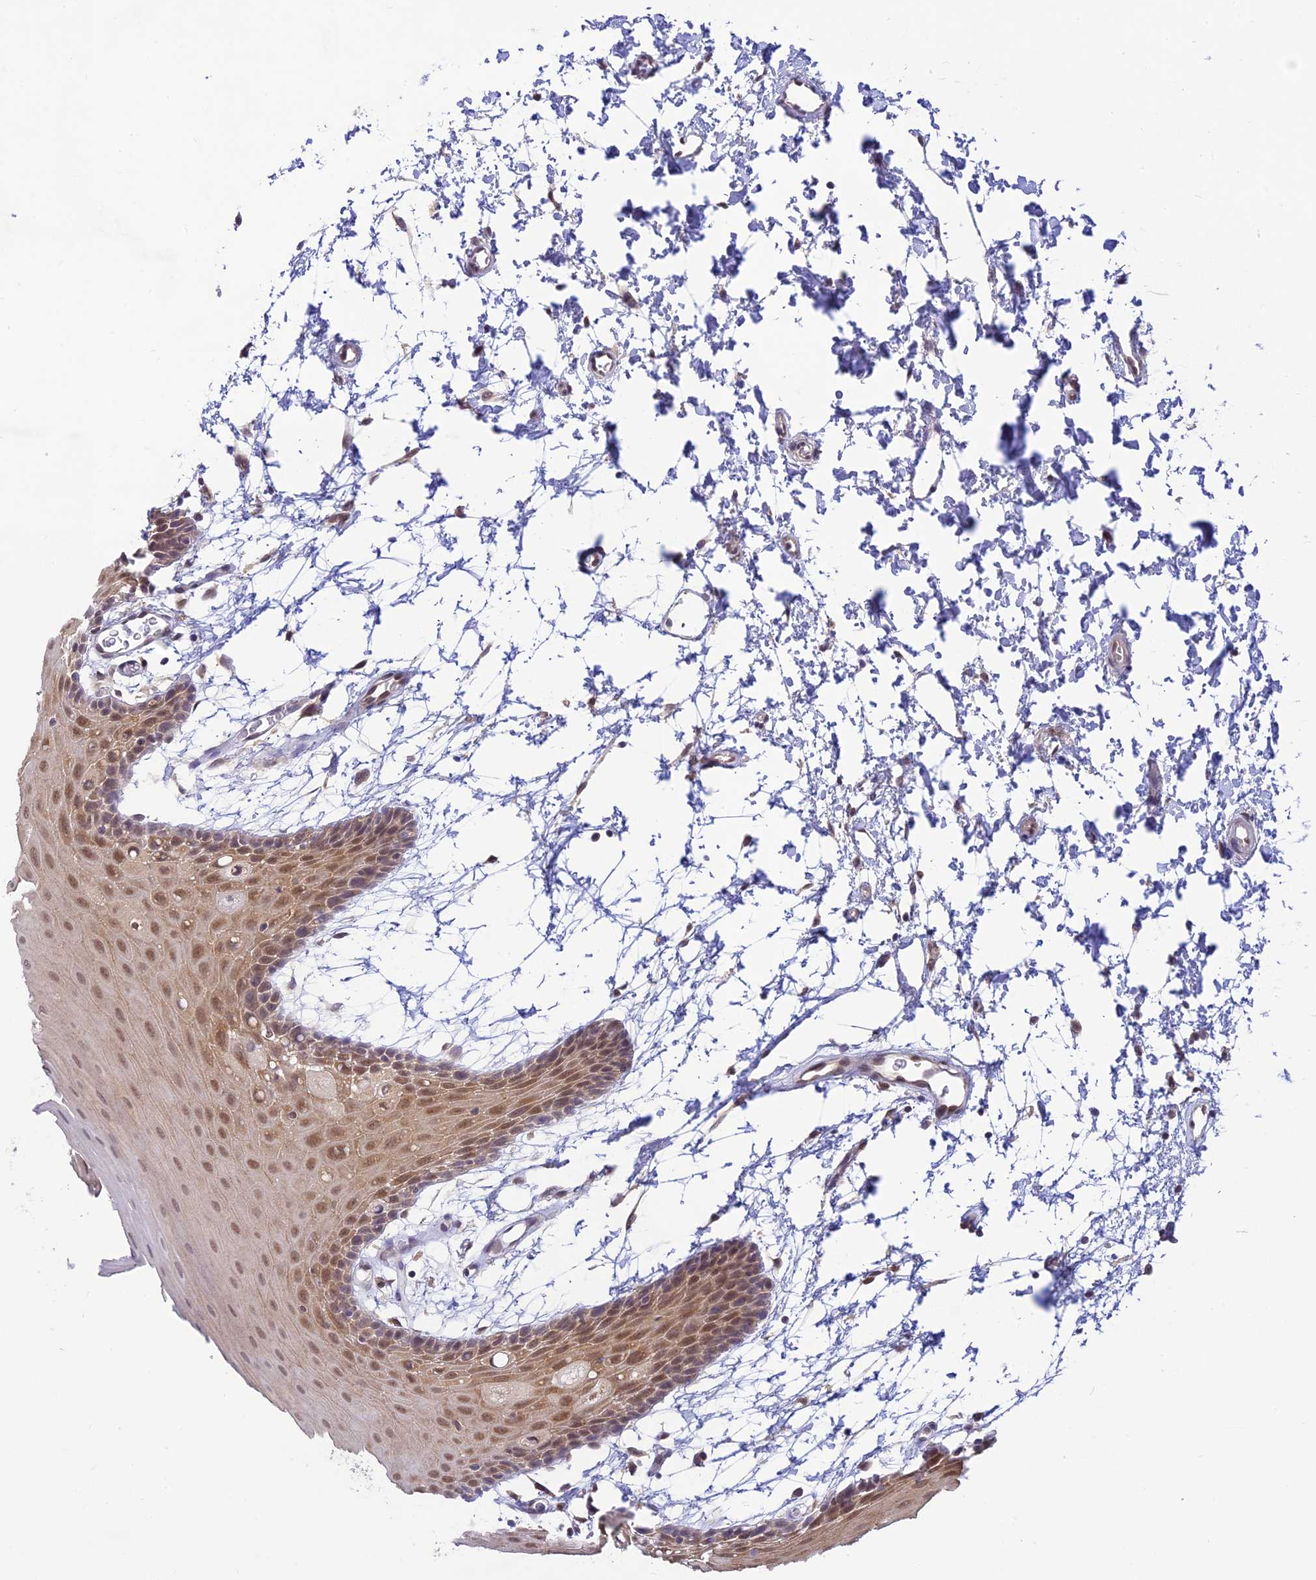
{"staining": {"intensity": "moderate", "quantity": ">75%", "location": "cytoplasmic/membranous,nuclear"}, "tissue": "oral mucosa", "cell_type": "Squamous epithelial cells", "image_type": "normal", "snomed": [{"axis": "morphology", "description": "Normal tissue, NOS"}, {"axis": "topography", "description": "Skeletal muscle"}, {"axis": "topography", "description": "Oral tissue"}, {"axis": "topography", "description": "Salivary gland"}, {"axis": "topography", "description": "Peripheral nerve tissue"}], "caption": "Immunohistochemistry (DAB) staining of unremarkable oral mucosa shows moderate cytoplasmic/membranous,nuclear protein positivity in about >75% of squamous epithelial cells.", "gene": "SKIC8", "patient": {"sex": "male", "age": 54}}